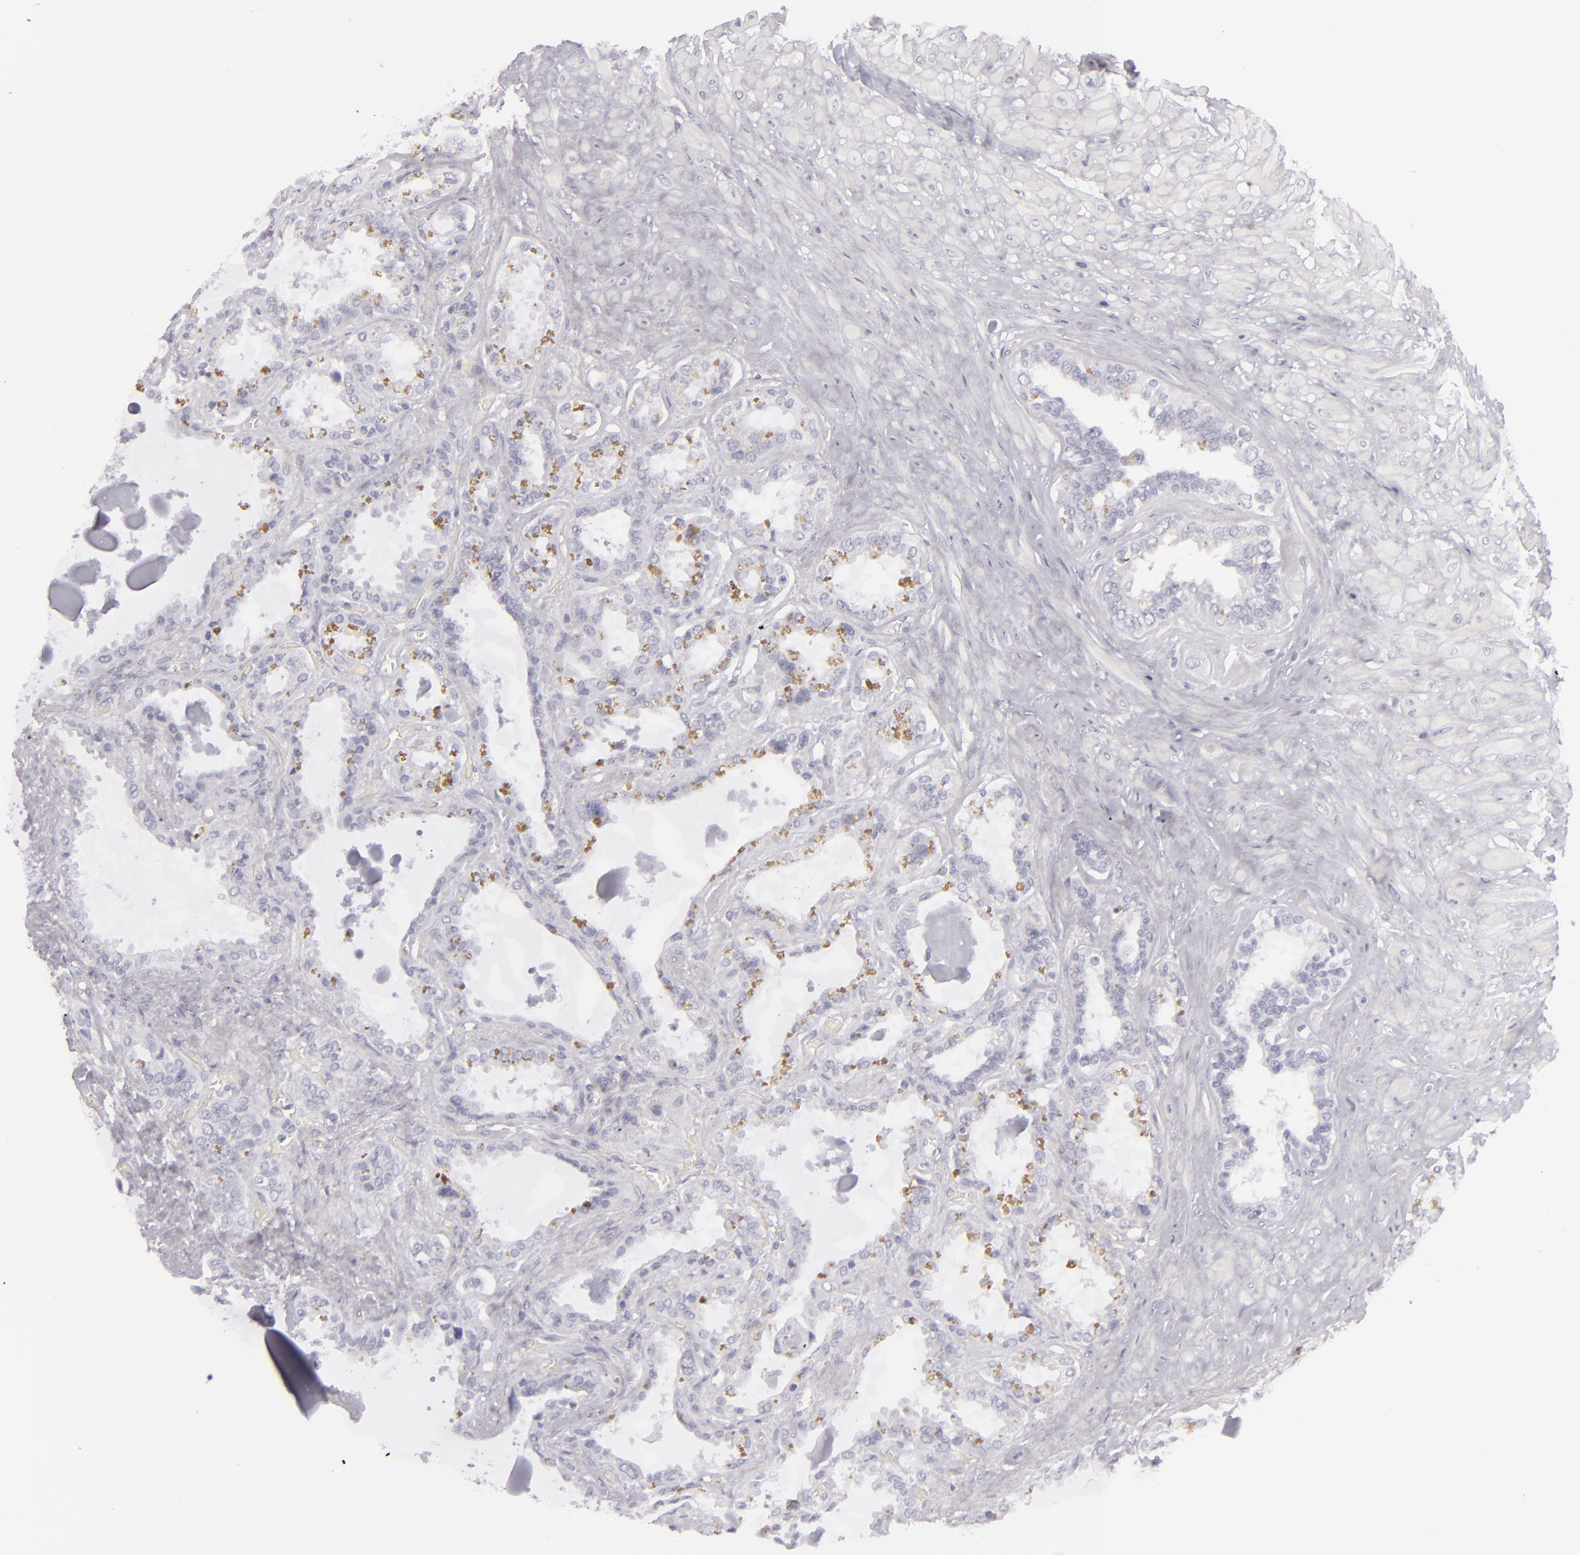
{"staining": {"intensity": "negative", "quantity": "none", "location": "none"}, "tissue": "seminal vesicle", "cell_type": "Glandular cells", "image_type": "normal", "snomed": [{"axis": "morphology", "description": "Normal tissue, NOS"}, {"axis": "morphology", "description": "Inflammation, NOS"}, {"axis": "topography", "description": "Urinary bladder"}, {"axis": "topography", "description": "Prostate"}, {"axis": "topography", "description": "Seminal veicle"}], "caption": "High magnification brightfield microscopy of normal seminal vesicle stained with DAB (brown) and counterstained with hematoxylin (blue): glandular cells show no significant staining. (DAB (3,3'-diaminobenzidine) immunohistochemistry with hematoxylin counter stain).", "gene": "CDX2", "patient": {"sex": "male", "age": 82}}